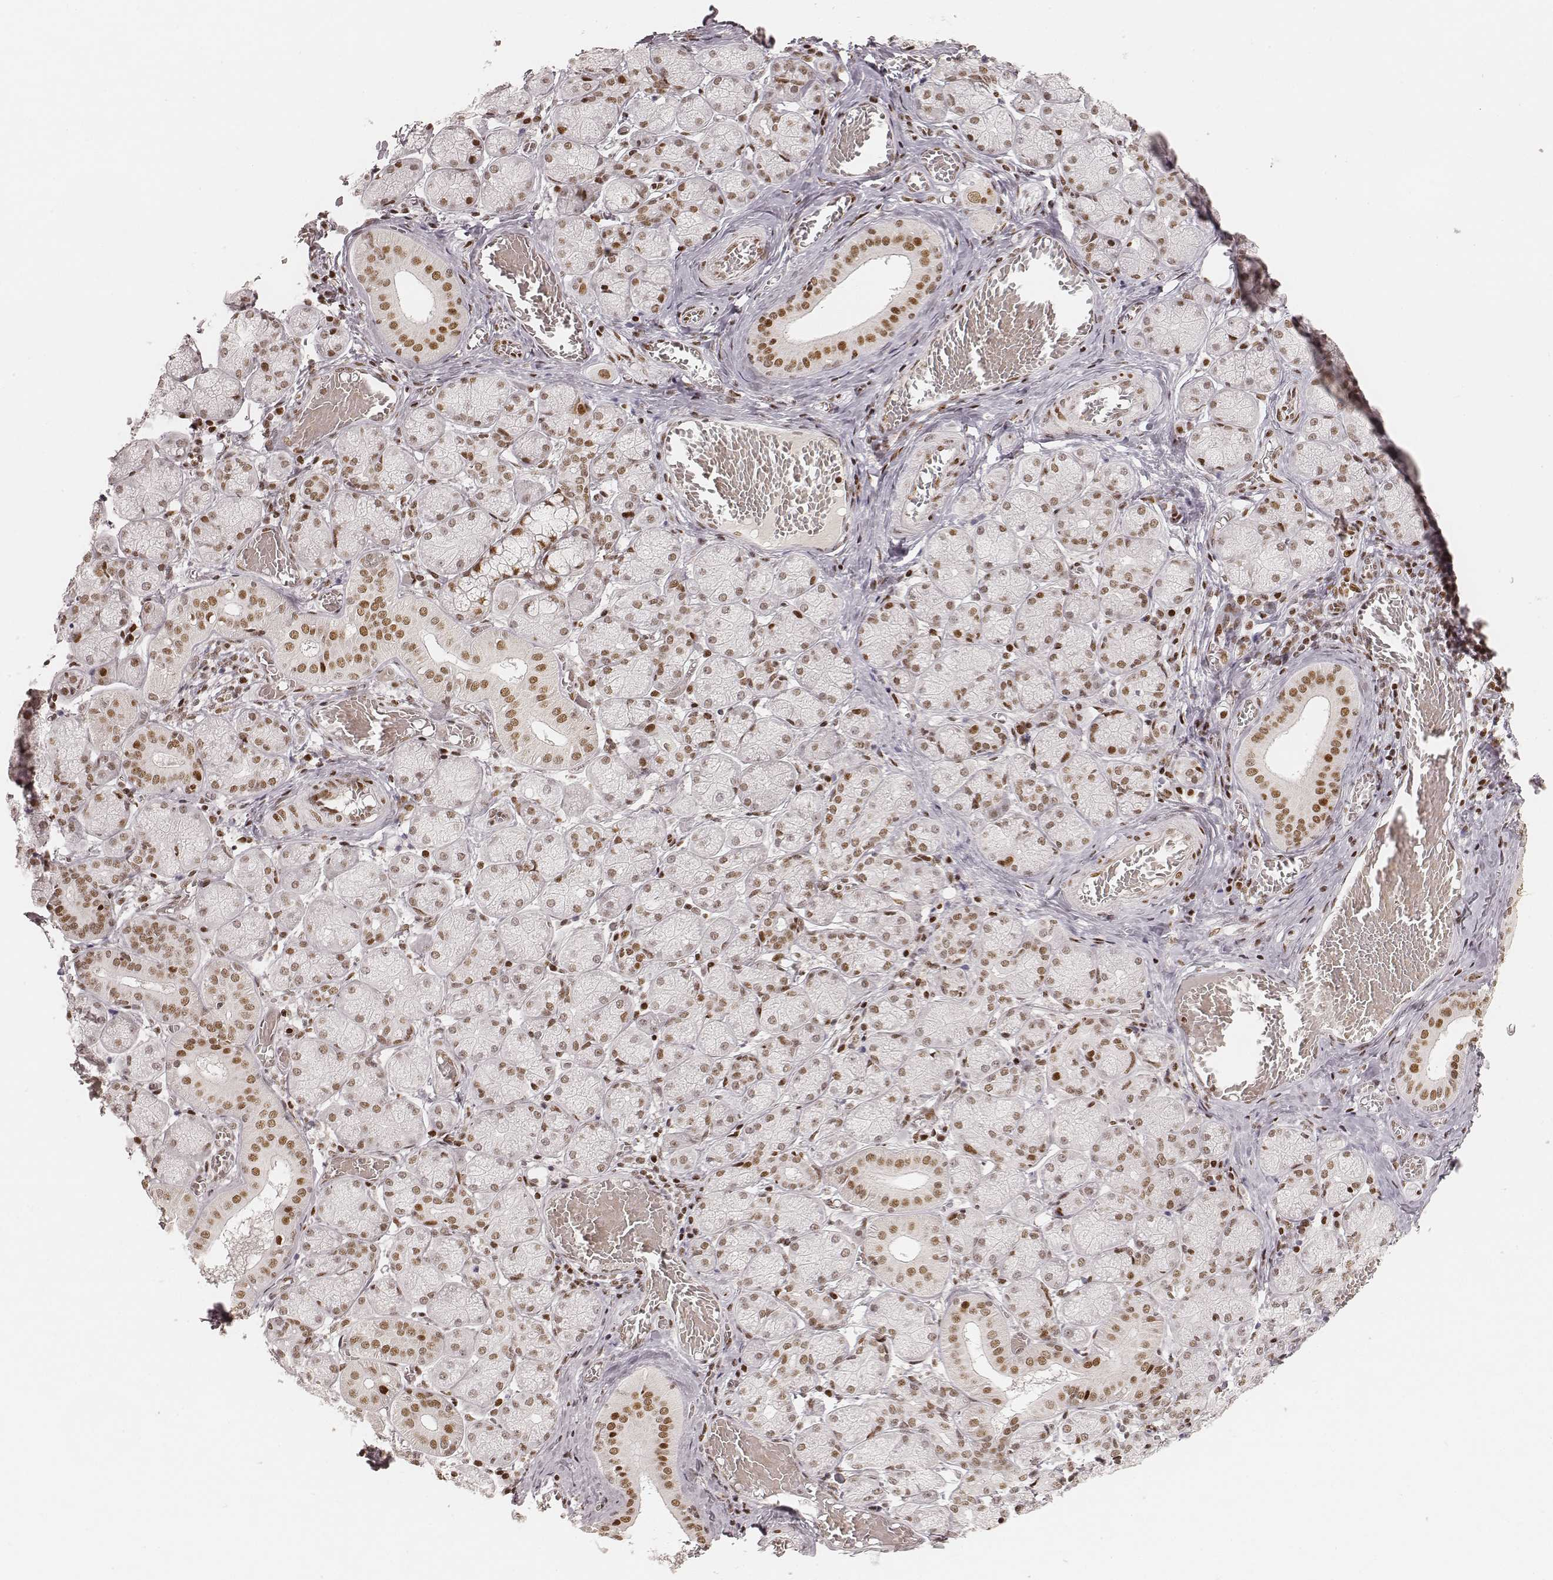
{"staining": {"intensity": "strong", "quantity": ">75%", "location": "nuclear"}, "tissue": "salivary gland", "cell_type": "Glandular cells", "image_type": "normal", "snomed": [{"axis": "morphology", "description": "Normal tissue, NOS"}, {"axis": "topography", "description": "Salivary gland"}, {"axis": "topography", "description": "Peripheral nerve tissue"}], "caption": "This is a photomicrograph of IHC staining of normal salivary gland, which shows strong expression in the nuclear of glandular cells.", "gene": "HNRNPC", "patient": {"sex": "female", "age": 24}}